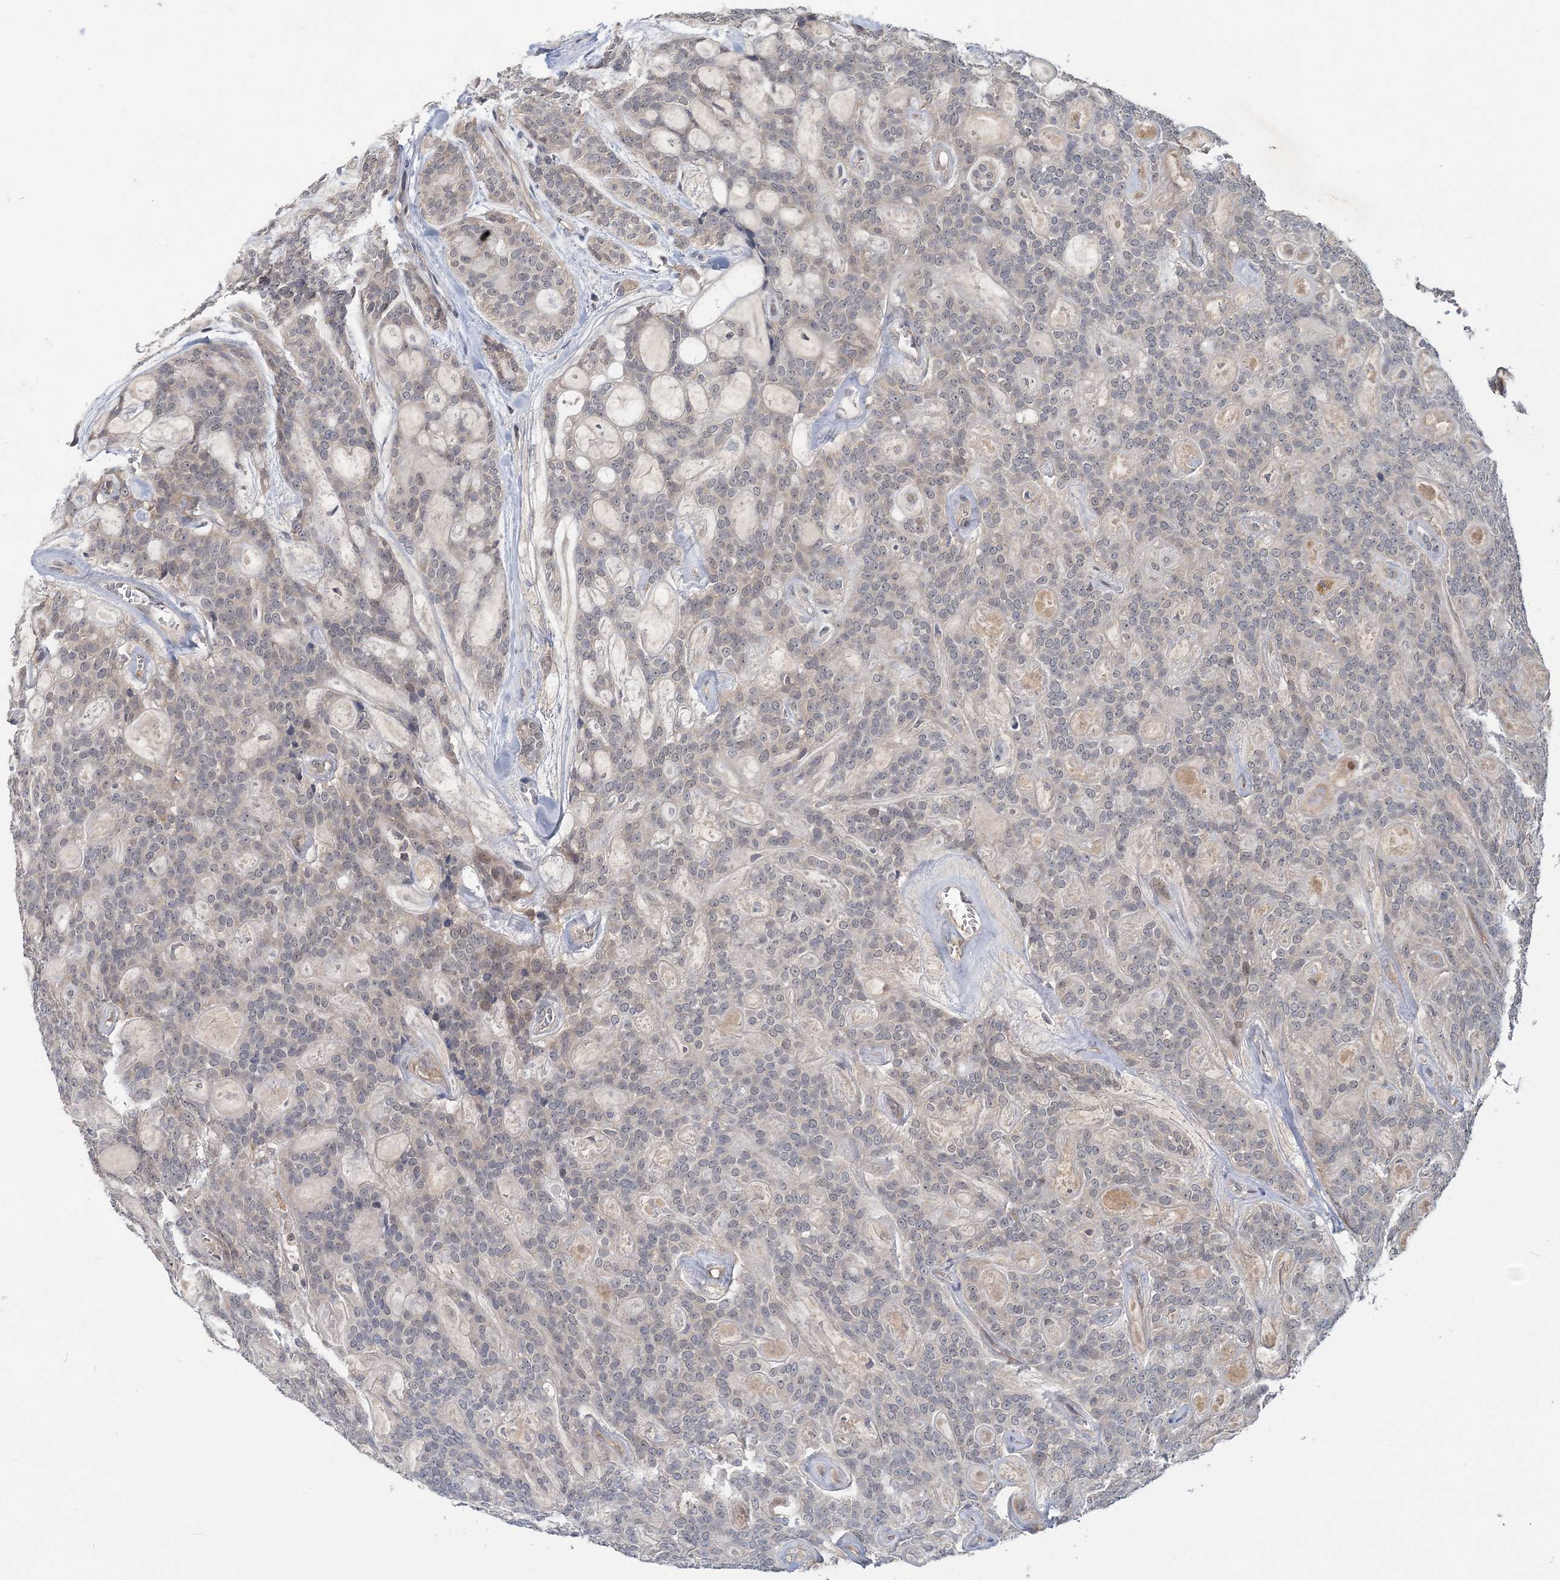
{"staining": {"intensity": "weak", "quantity": "25%-75%", "location": "nuclear"}, "tissue": "head and neck cancer", "cell_type": "Tumor cells", "image_type": "cancer", "snomed": [{"axis": "morphology", "description": "Adenocarcinoma, NOS"}, {"axis": "topography", "description": "Head-Neck"}], "caption": "High-power microscopy captured an immunohistochemistry (IHC) micrograph of head and neck cancer, revealing weak nuclear staining in about 25%-75% of tumor cells.", "gene": "RNF25", "patient": {"sex": "male", "age": 66}}